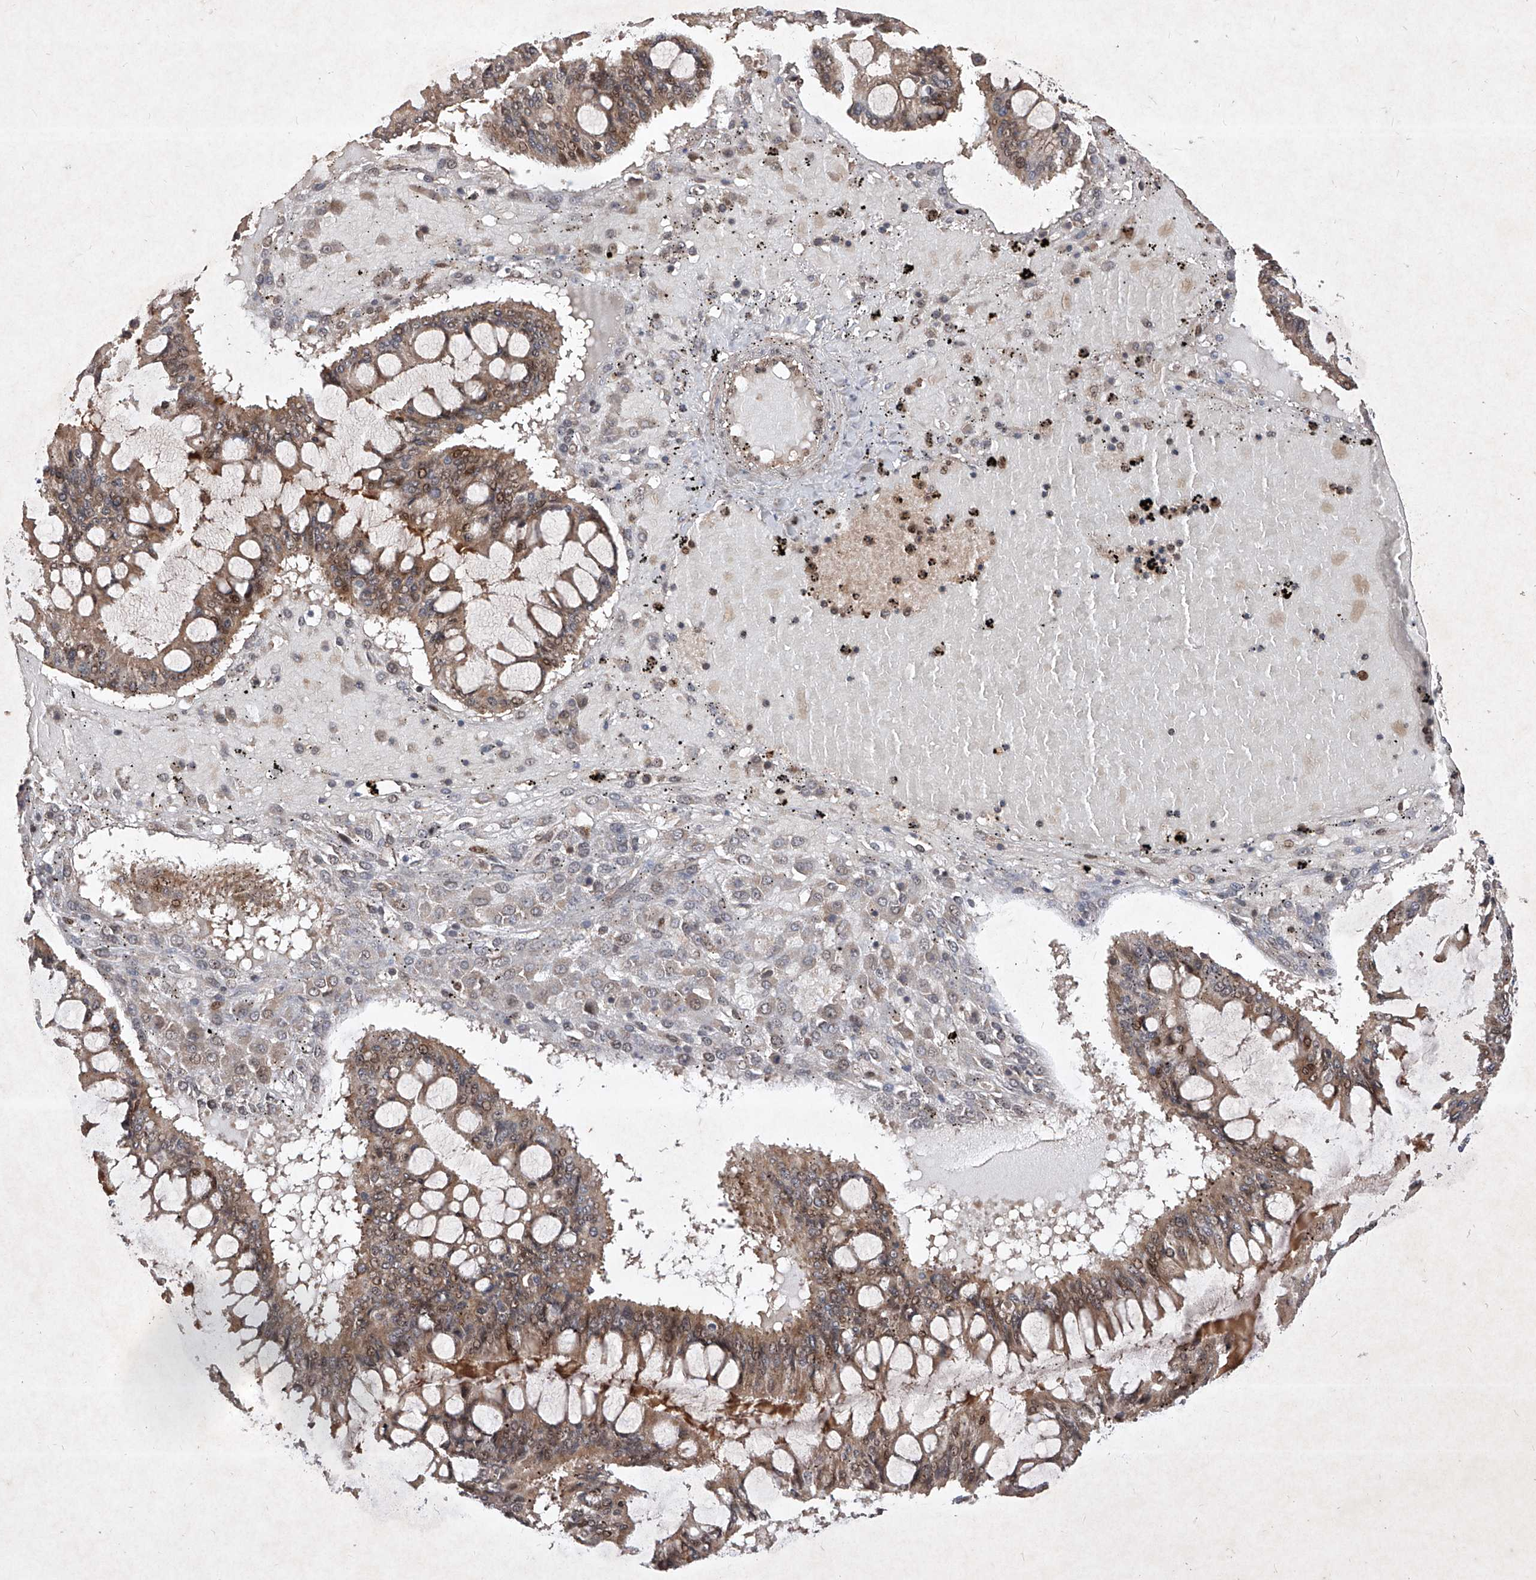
{"staining": {"intensity": "moderate", "quantity": ">75%", "location": "cytoplasmic/membranous,nuclear"}, "tissue": "ovarian cancer", "cell_type": "Tumor cells", "image_type": "cancer", "snomed": [{"axis": "morphology", "description": "Cystadenocarcinoma, mucinous, NOS"}, {"axis": "topography", "description": "Ovary"}], "caption": "Moderate cytoplasmic/membranous and nuclear staining for a protein is present in approximately >75% of tumor cells of ovarian cancer (mucinous cystadenocarcinoma) using immunohistochemistry.", "gene": "IRF2", "patient": {"sex": "female", "age": 73}}